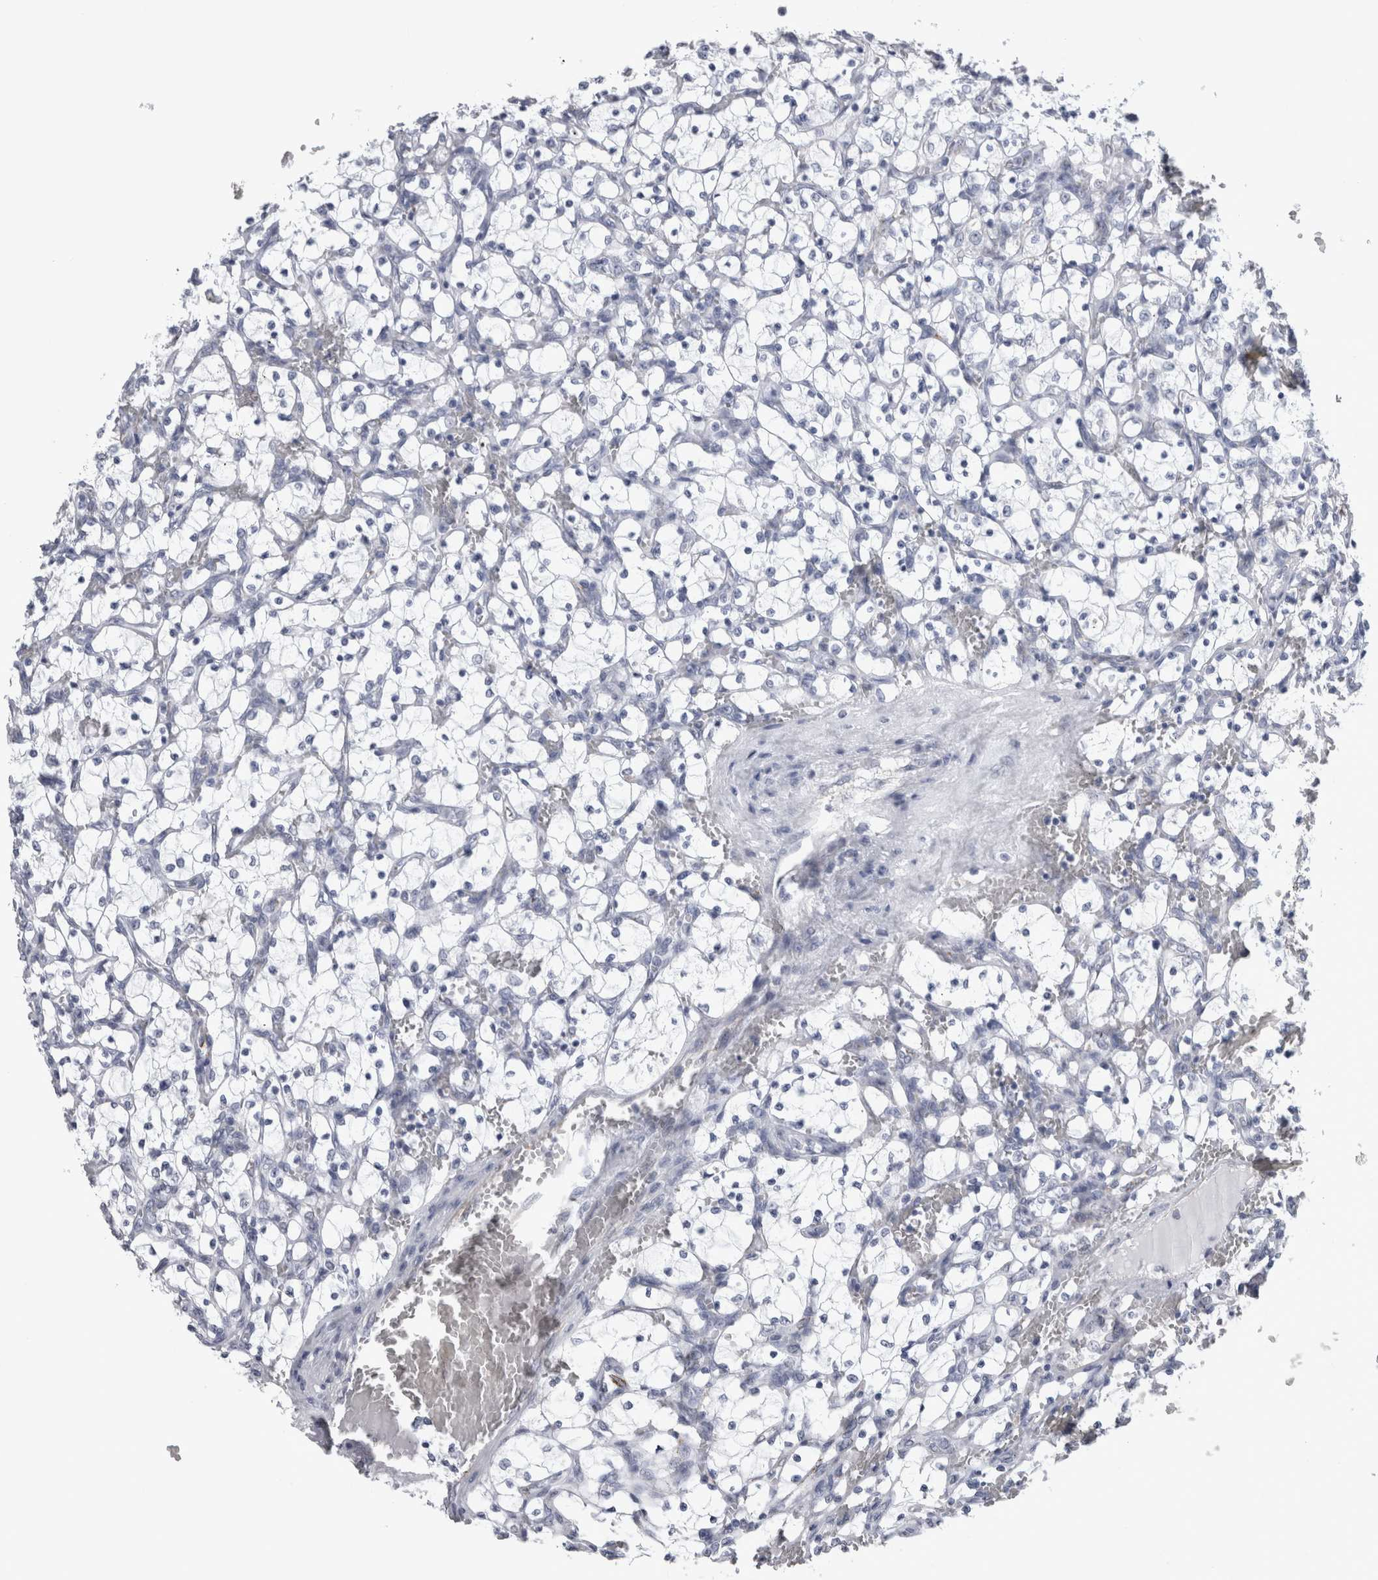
{"staining": {"intensity": "negative", "quantity": "none", "location": "none"}, "tissue": "renal cancer", "cell_type": "Tumor cells", "image_type": "cancer", "snomed": [{"axis": "morphology", "description": "Adenocarcinoma, NOS"}, {"axis": "topography", "description": "Kidney"}], "caption": "Image shows no significant protein staining in tumor cells of adenocarcinoma (renal). (Brightfield microscopy of DAB immunohistochemistry at high magnification).", "gene": "ACOT7", "patient": {"sex": "female", "age": 69}}